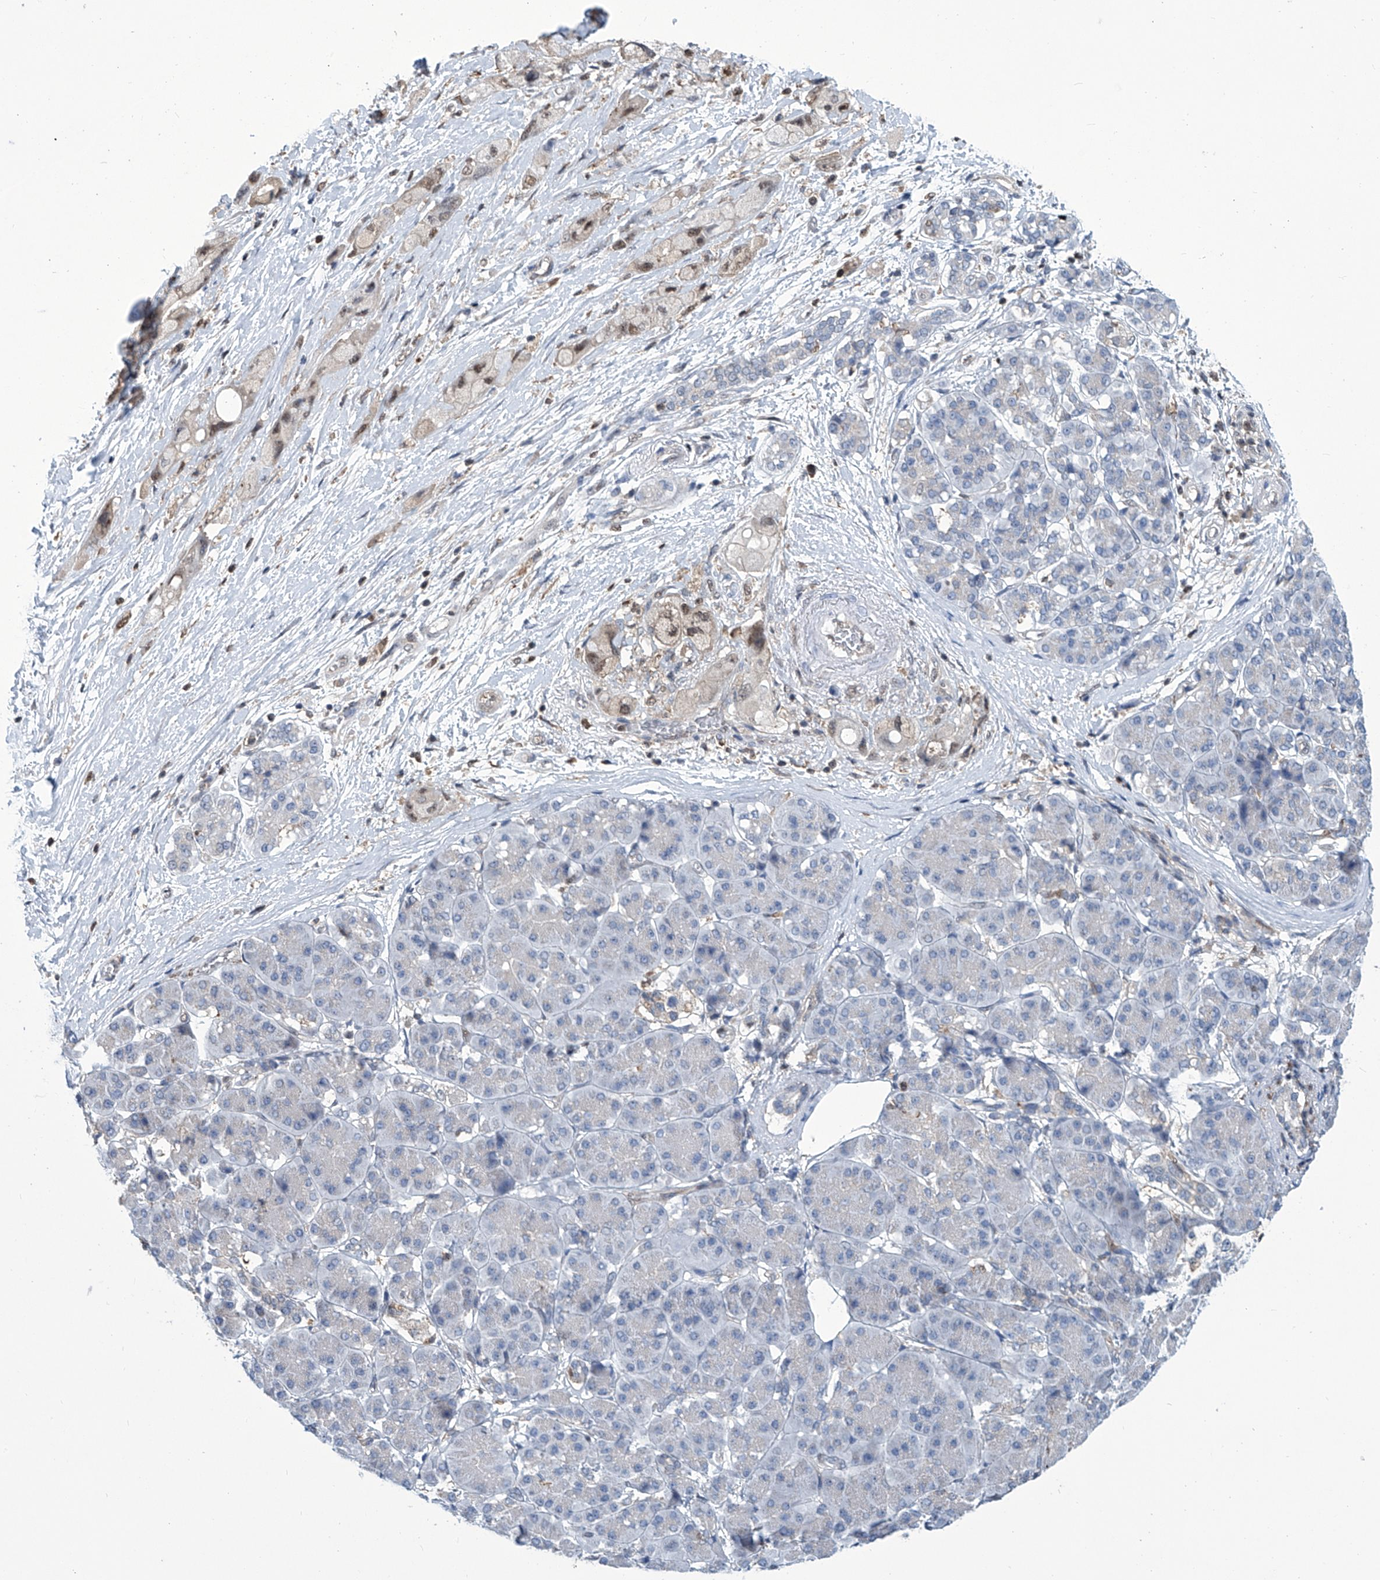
{"staining": {"intensity": "weak", "quantity": ">75%", "location": "nuclear"}, "tissue": "pancreatic cancer", "cell_type": "Tumor cells", "image_type": "cancer", "snomed": [{"axis": "morphology", "description": "Normal tissue, NOS"}, {"axis": "morphology", "description": "Adenocarcinoma, NOS"}, {"axis": "topography", "description": "Pancreas"}], "caption": "Pancreatic cancer stained with a protein marker shows weak staining in tumor cells.", "gene": "SREBF2", "patient": {"sex": "female", "age": 68}}